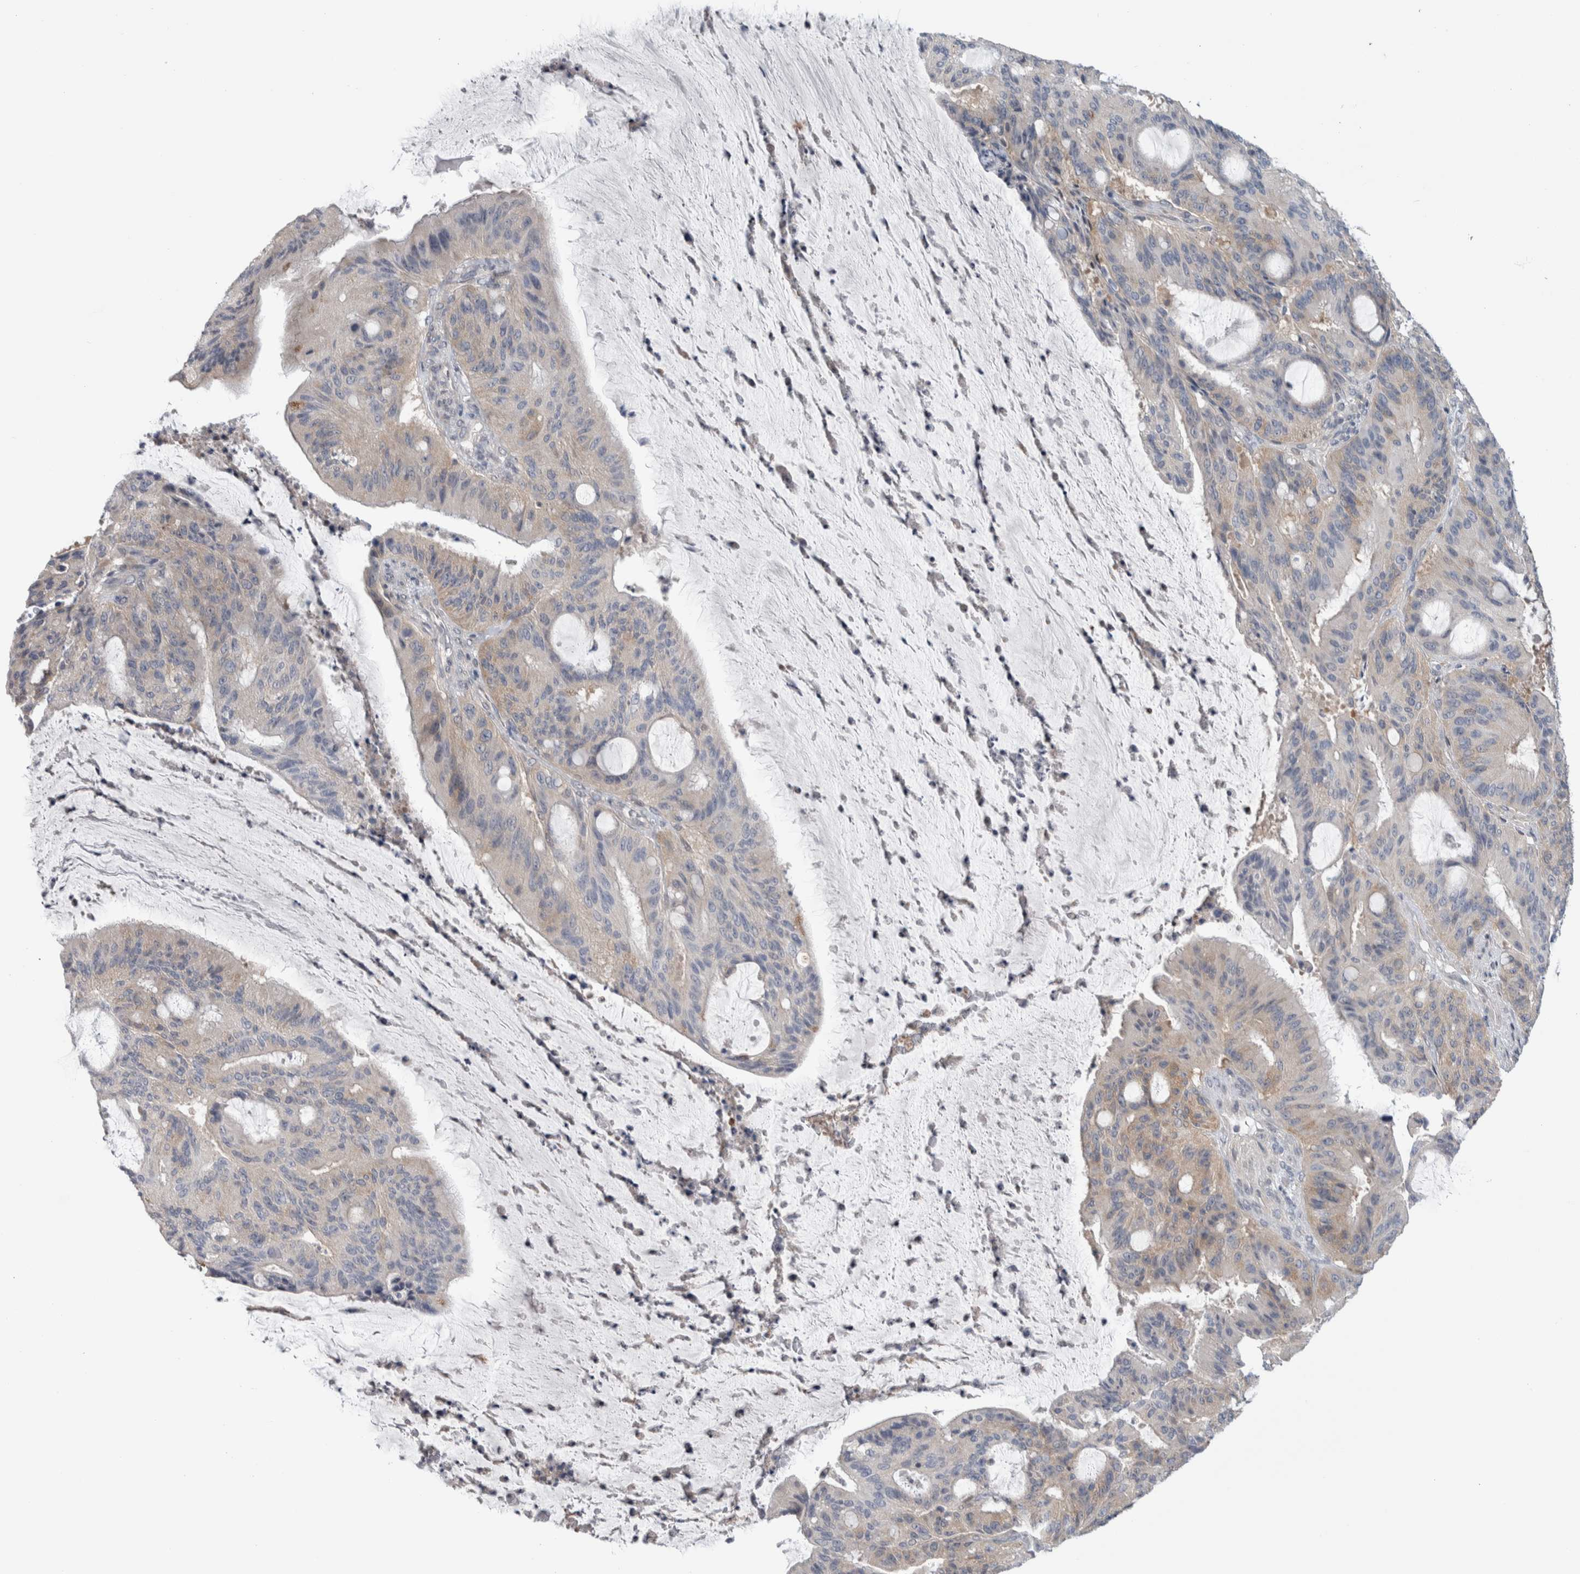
{"staining": {"intensity": "weak", "quantity": "25%-75%", "location": "cytoplasmic/membranous"}, "tissue": "liver cancer", "cell_type": "Tumor cells", "image_type": "cancer", "snomed": [{"axis": "morphology", "description": "Normal tissue, NOS"}, {"axis": "morphology", "description": "Cholangiocarcinoma"}, {"axis": "topography", "description": "Liver"}, {"axis": "topography", "description": "Peripheral nerve tissue"}], "caption": "Immunohistochemical staining of liver cancer displays weak cytoplasmic/membranous protein expression in about 25%-75% of tumor cells. Nuclei are stained in blue.", "gene": "TAX1BP1", "patient": {"sex": "female", "age": 73}}